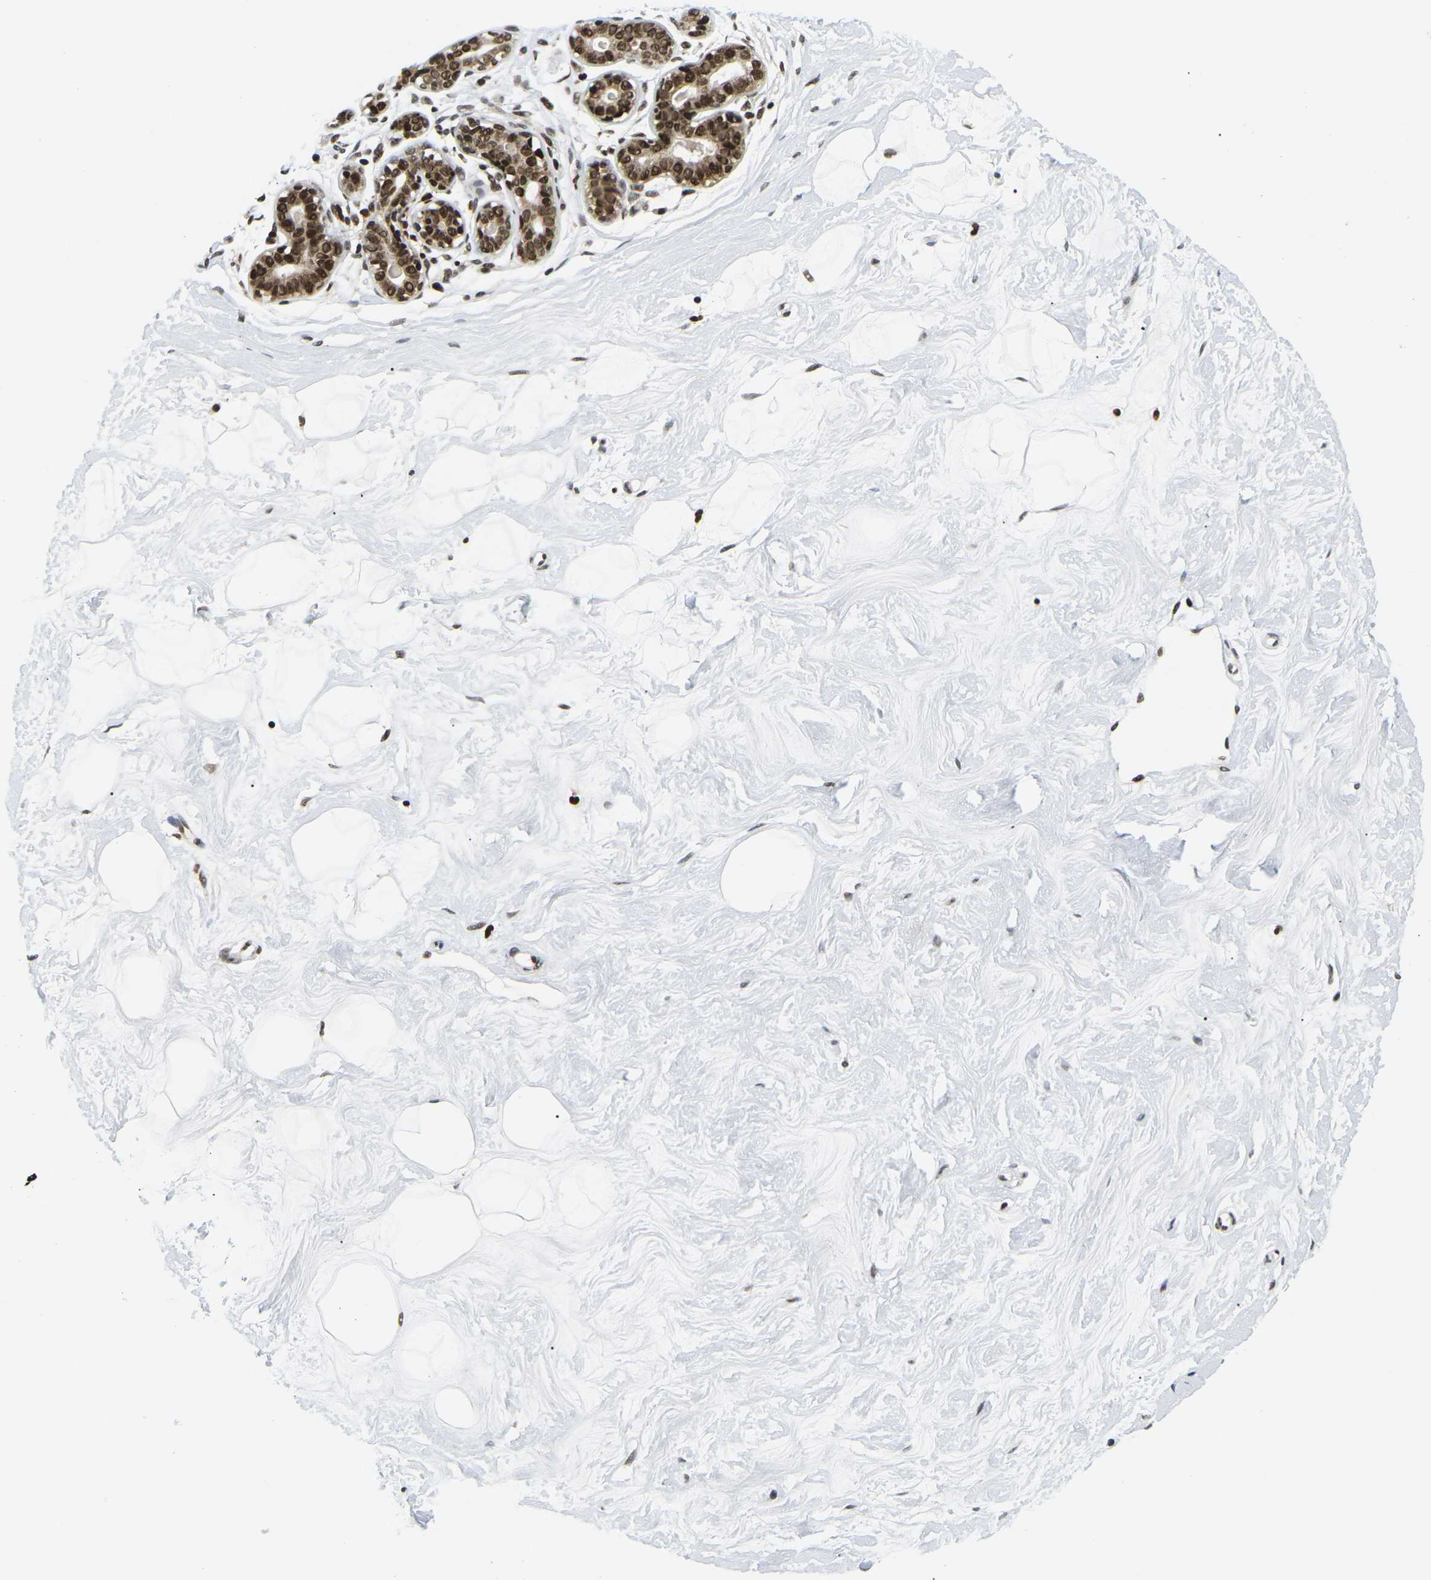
{"staining": {"intensity": "moderate", "quantity": ">75%", "location": "nuclear"}, "tissue": "breast", "cell_type": "Adipocytes", "image_type": "normal", "snomed": [{"axis": "morphology", "description": "Normal tissue, NOS"}, {"axis": "topography", "description": "Breast"}], "caption": "Adipocytes exhibit moderate nuclear staining in about >75% of cells in normal breast. Using DAB (brown) and hematoxylin (blue) stains, captured at high magnification using brightfield microscopy.", "gene": "CELF1", "patient": {"sex": "female", "age": 23}}